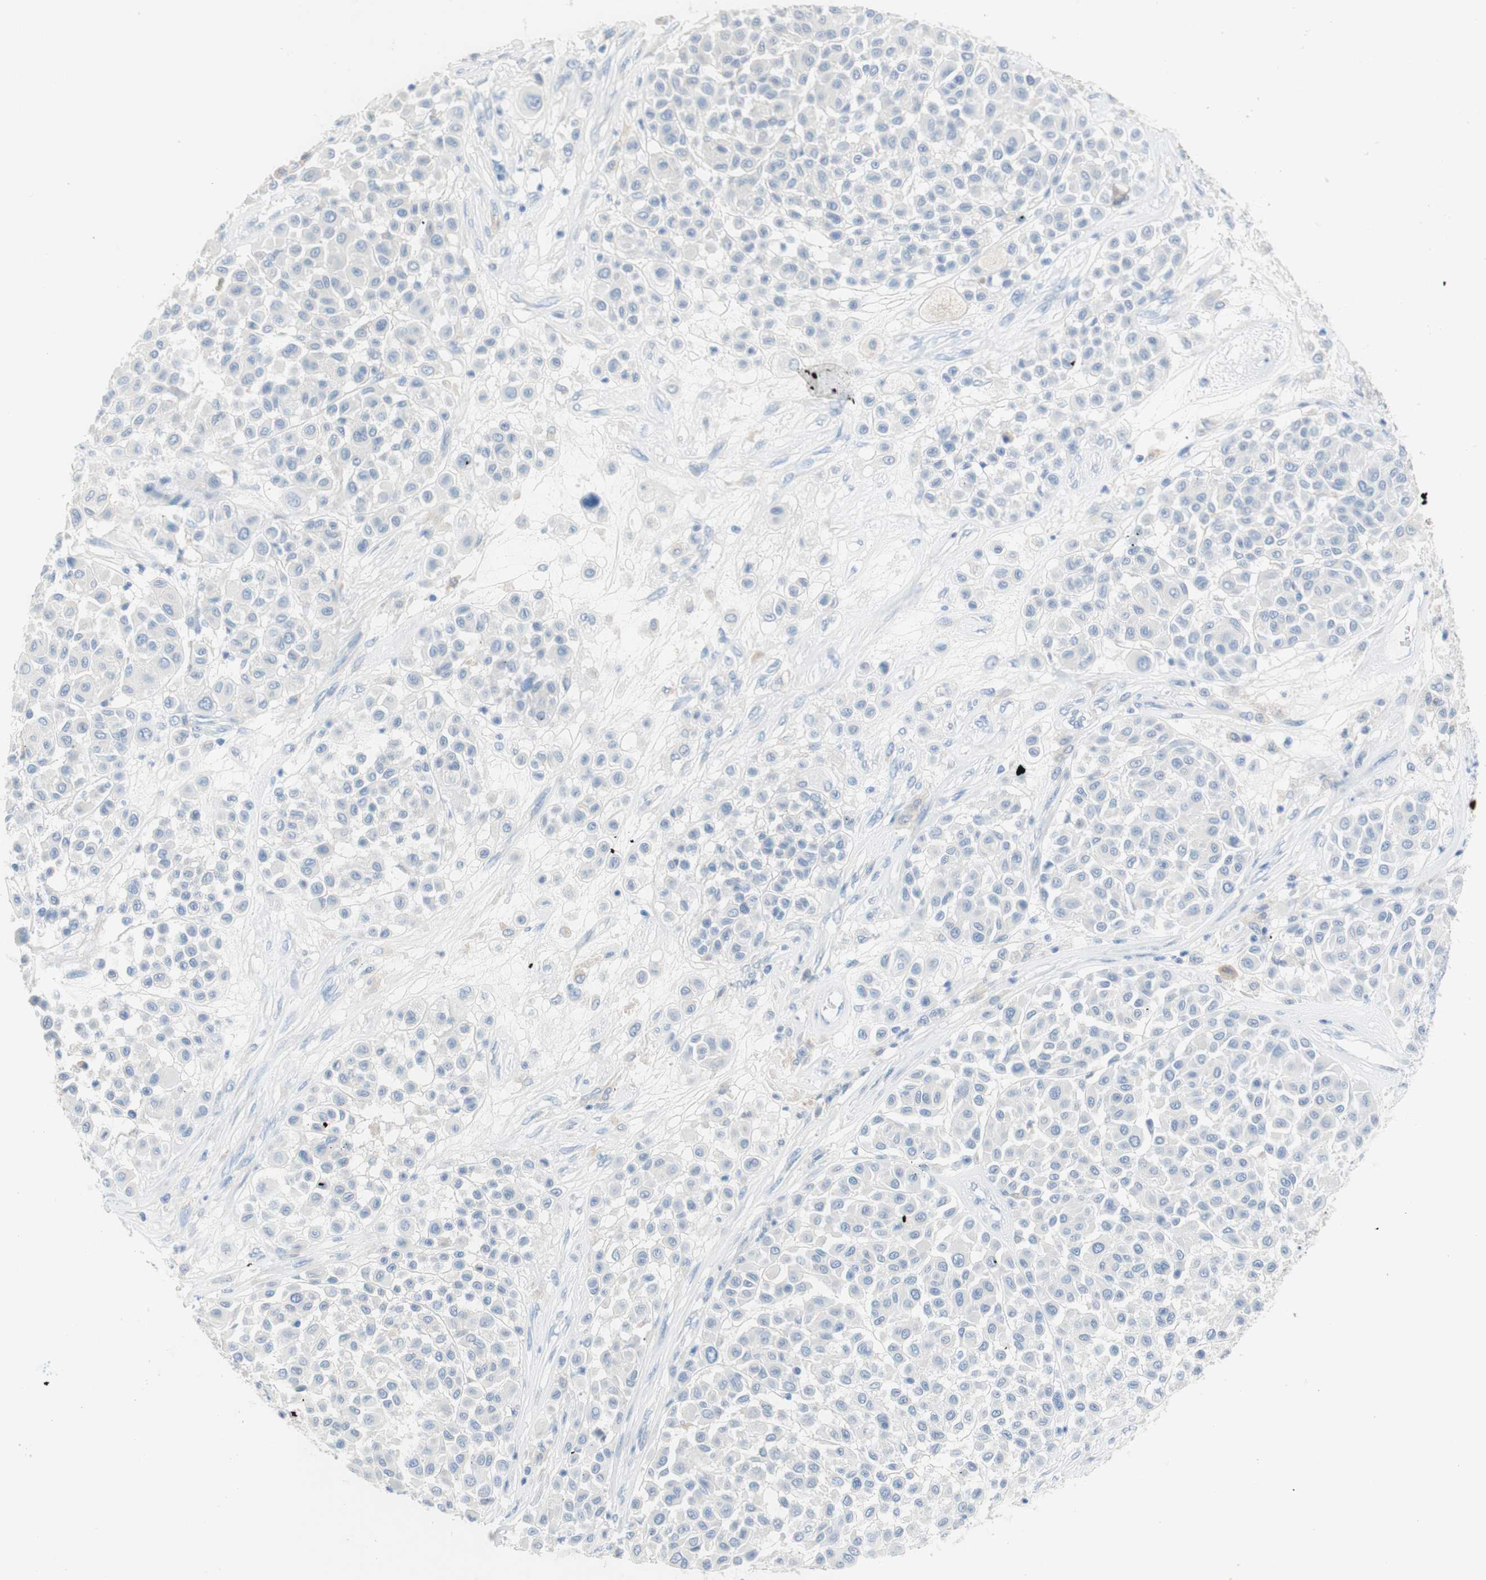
{"staining": {"intensity": "negative", "quantity": "none", "location": "none"}, "tissue": "melanoma", "cell_type": "Tumor cells", "image_type": "cancer", "snomed": [{"axis": "morphology", "description": "Malignant melanoma, Metastatic site"}, {"axis": "topography", "description": "Soft tissue"}], "caption": "An immunohistochemistry photomicrograph of melanoma is shown. There is no staining in tumor cells of melanoma.", "gene": "POLR2J3", "patient": {"sex": "male", "age": 41}}